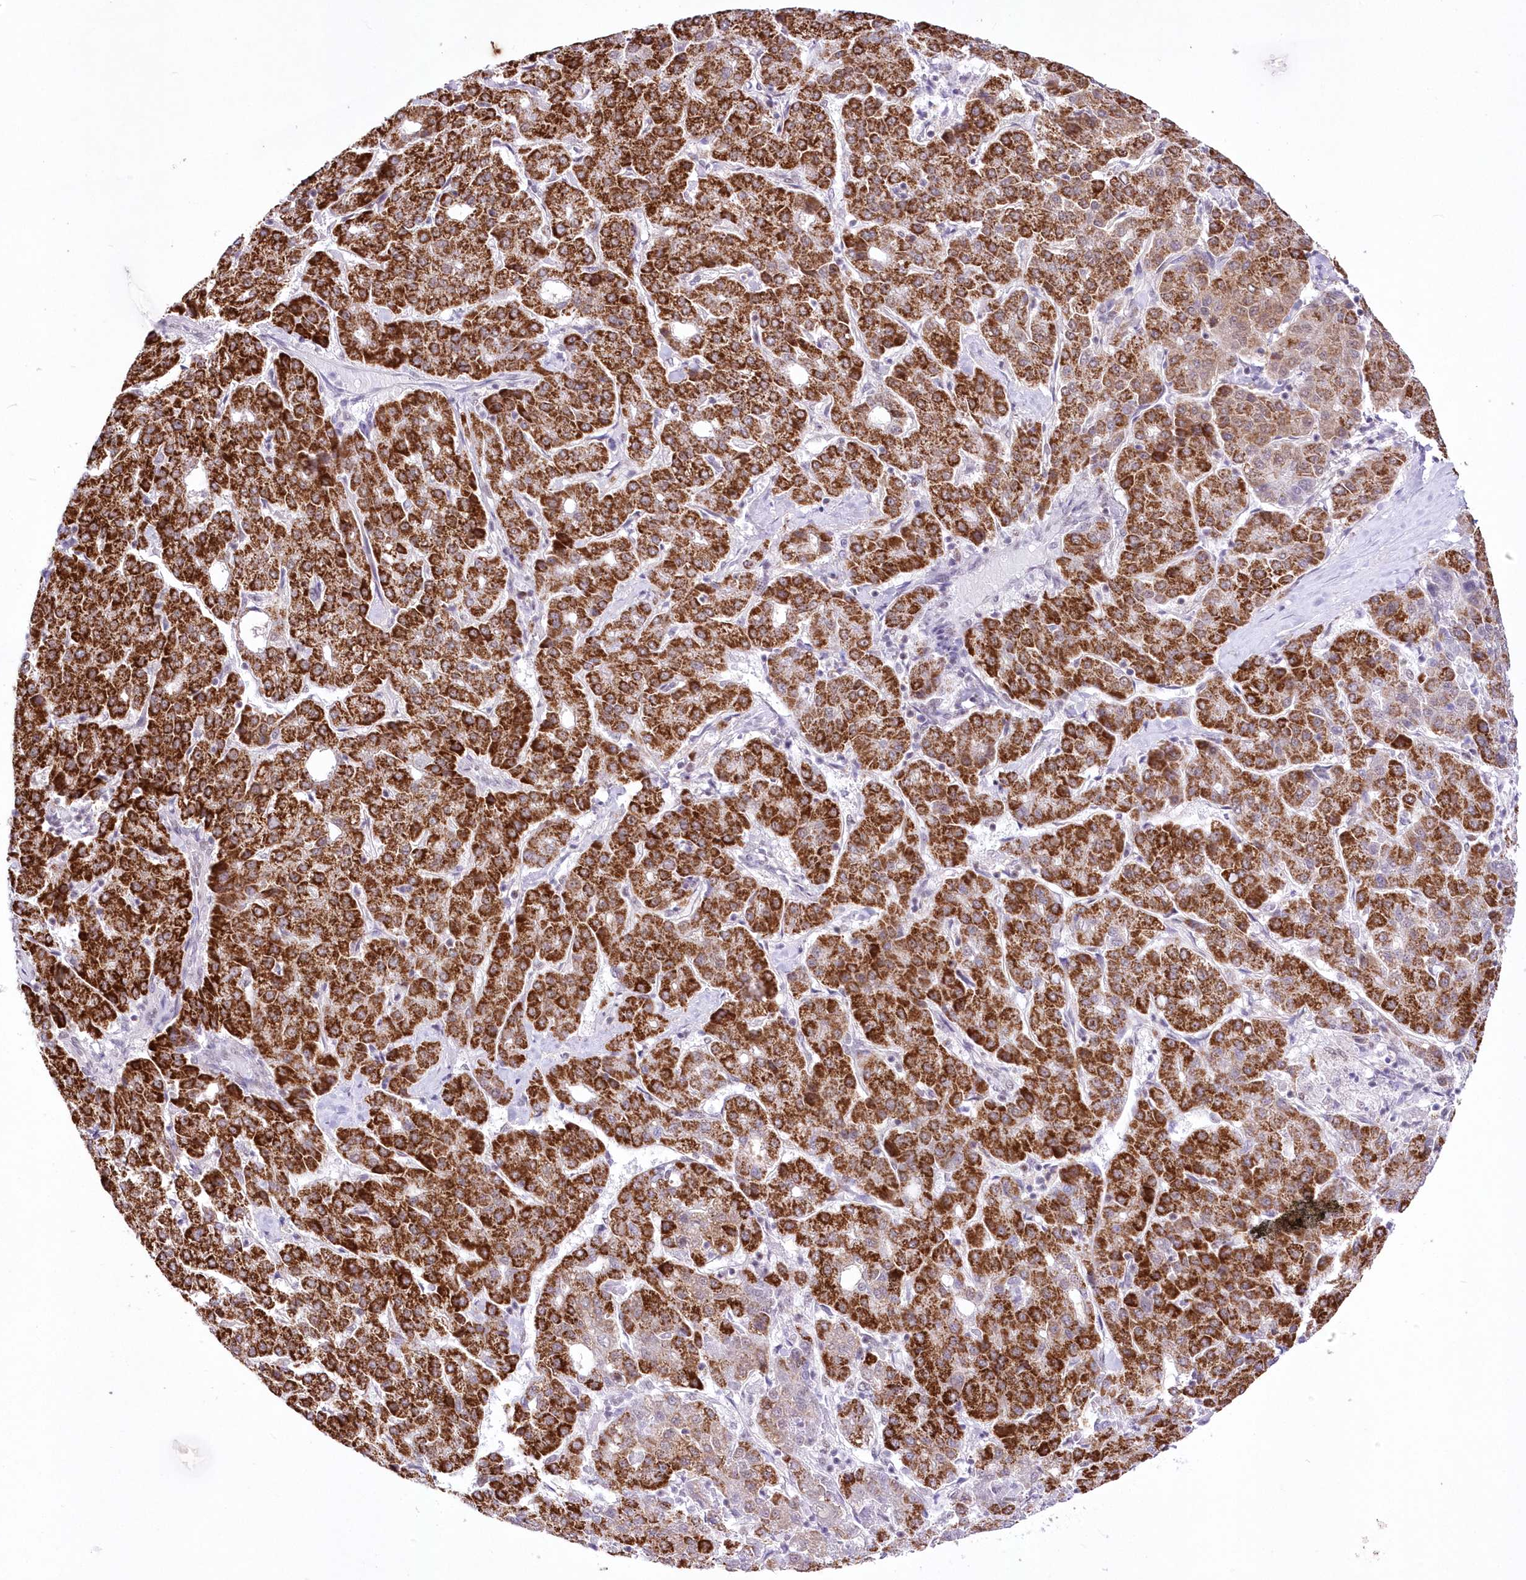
{"staining": {"intensity": "strong", "quantity": "25%-75%", "location": "cytoplasmic/membranous"}, "tissue": "liver cancer", "cell_type": "Tumor cells", "image_type": "cancer", "snomed": [{"axis": "morphology", "description": "Carcinoma, Hepatocellular, NOS"}, {"axis": "topography", "description": "Liver"}], "caption": "Human liver hepatocellular carcinoma stained with a brown dye shows strong cytoplasmic/membranous positive positivity in about 25%-75% of tumor cells.", "gene": "NSUN2", "patient": {"sex": "male", "age": 65}}